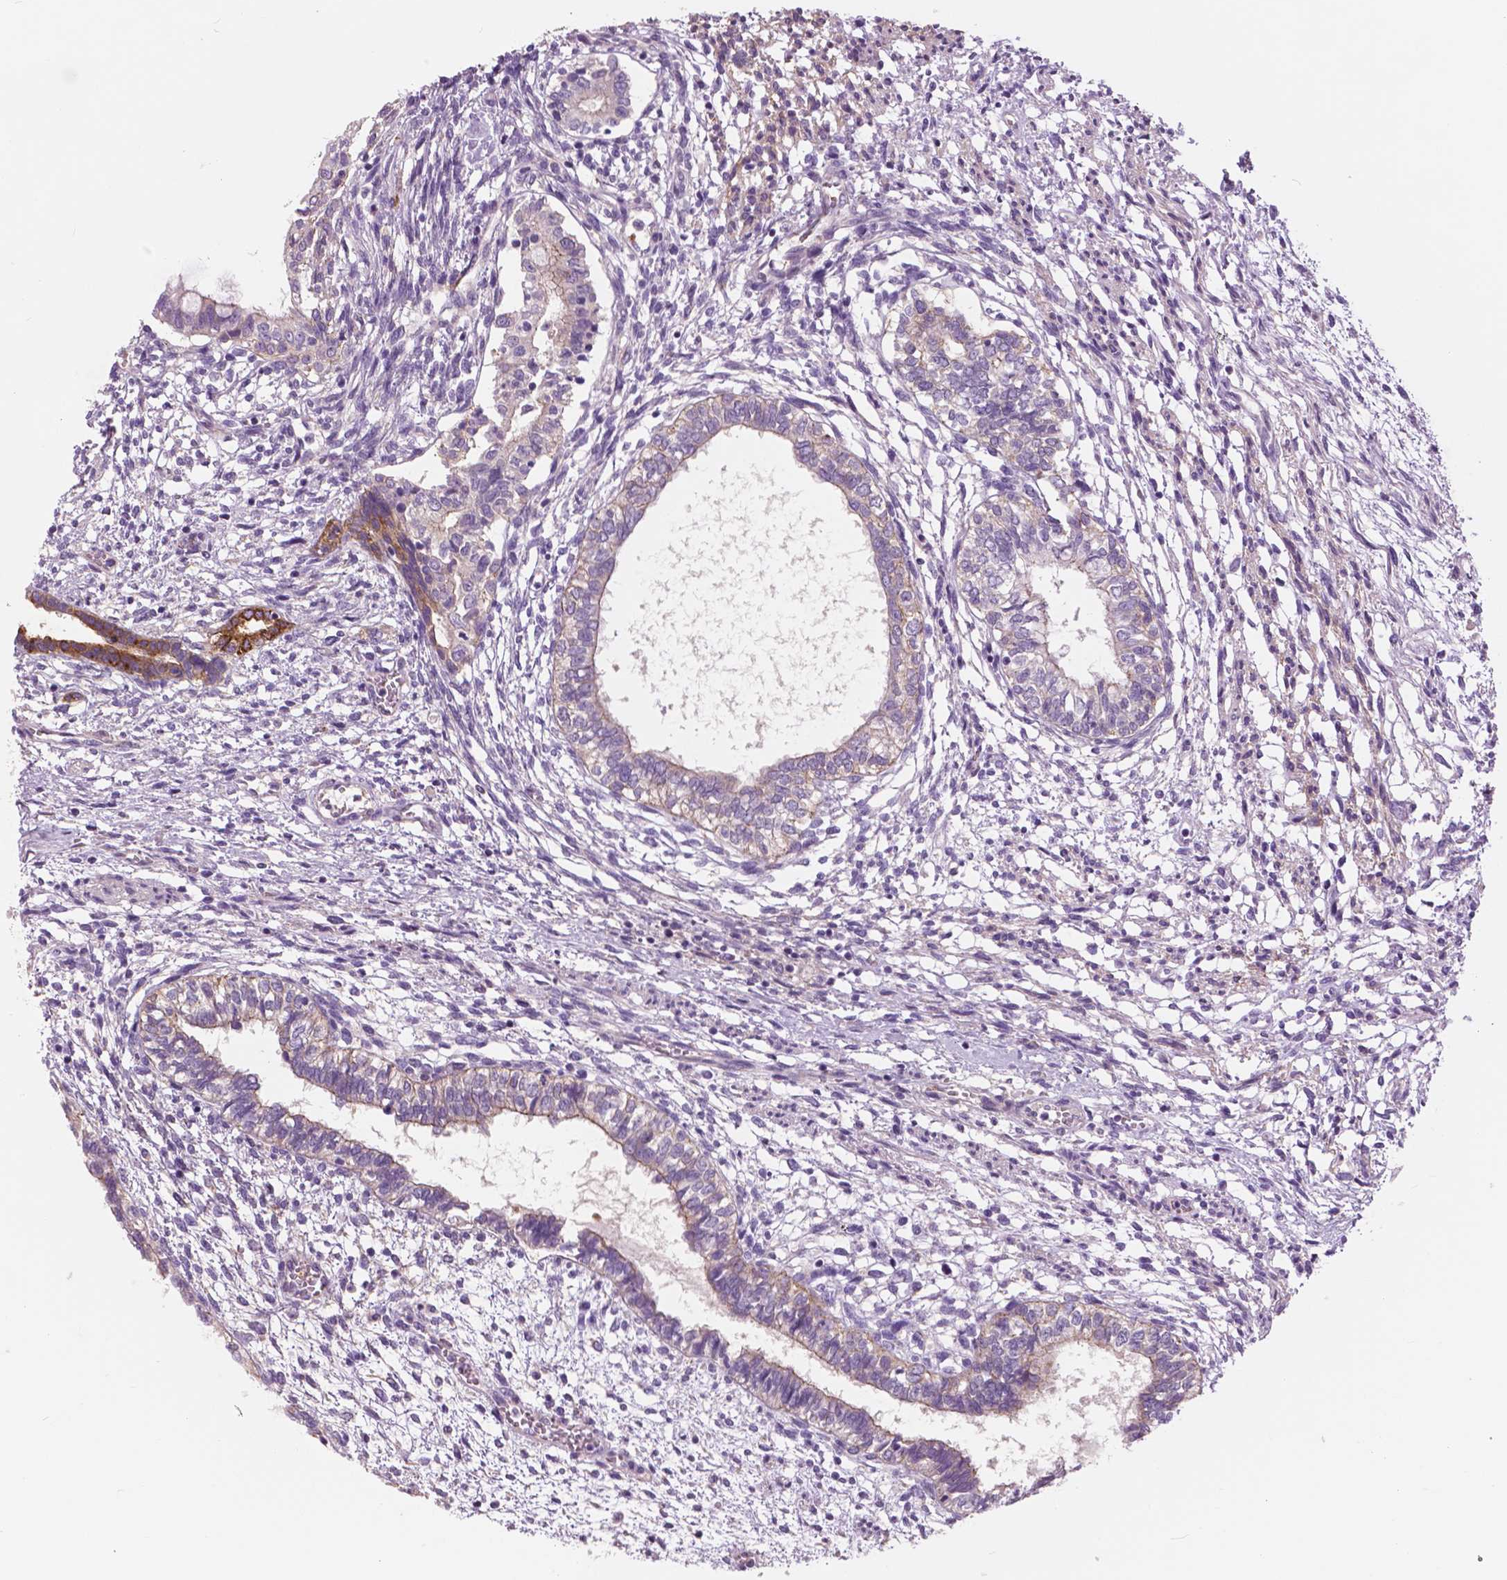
{"staining": {"intensity": "weak", "quantity": "<25%", "location": "cytoplasmic/membranous"}, "tissue": "testis cancer", "cell_type": "Tumor cells", "image_type": "cancer", "snomed": [{"axis": "morphology", "description": "Carcinoma, Embryonal, NOS"}, {"axis": "topography", "description": "Testis"}], "caption": "DAB (3,3'-diaminobenzidine) immunohistochemical staining of testis cancer (embryonal carcinoma) shows no significant staining in tumor cells.", "gene": "SERPINI1", "patient": {"sex": "male", "age": 37}}